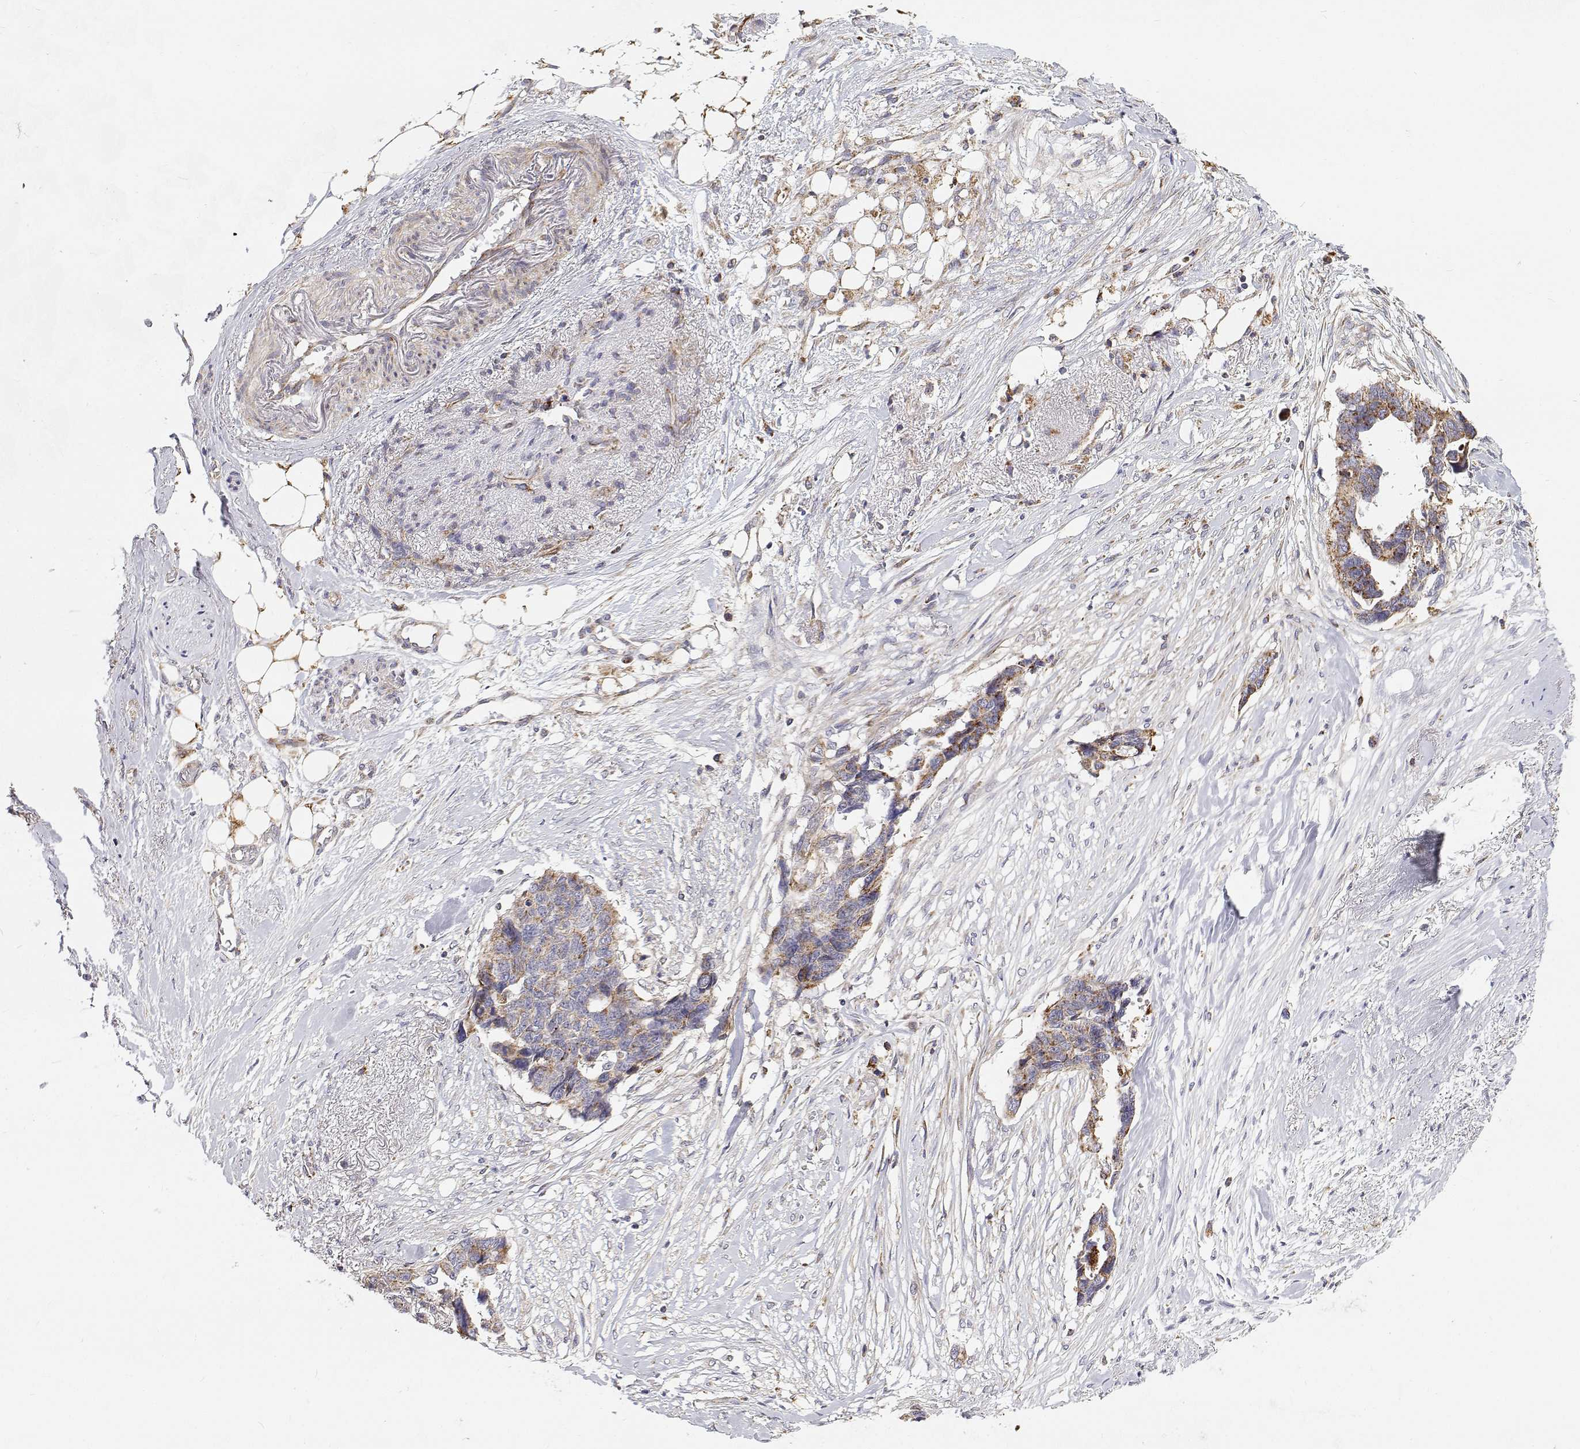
{"staining": {"intensity": "moderate", "quantity": "25%-75%", "location": "cytoplasmic/membranous"}, "tissue": "ovarian cancer", "cell_type": "Tumor cells", "image_type": "cancer", "snomed": [{"axis": "morphology", "description": "Cystadenocarcinoma, serous, NOS"}, {"axis": "topography", "description": "Ovary"}], "caption": "Immunohistochemistry of human ovarian cancer (serous cystadenocarcinoma) displays medium levels of moderate cytoplasmic/membranous positivity in about 25%-75% of tumor cells. Ihc stains the protein in brown and the nuclei are stained blue.", "gene": "SPICE1", "patient": {"sex": "female", "age": 69}}